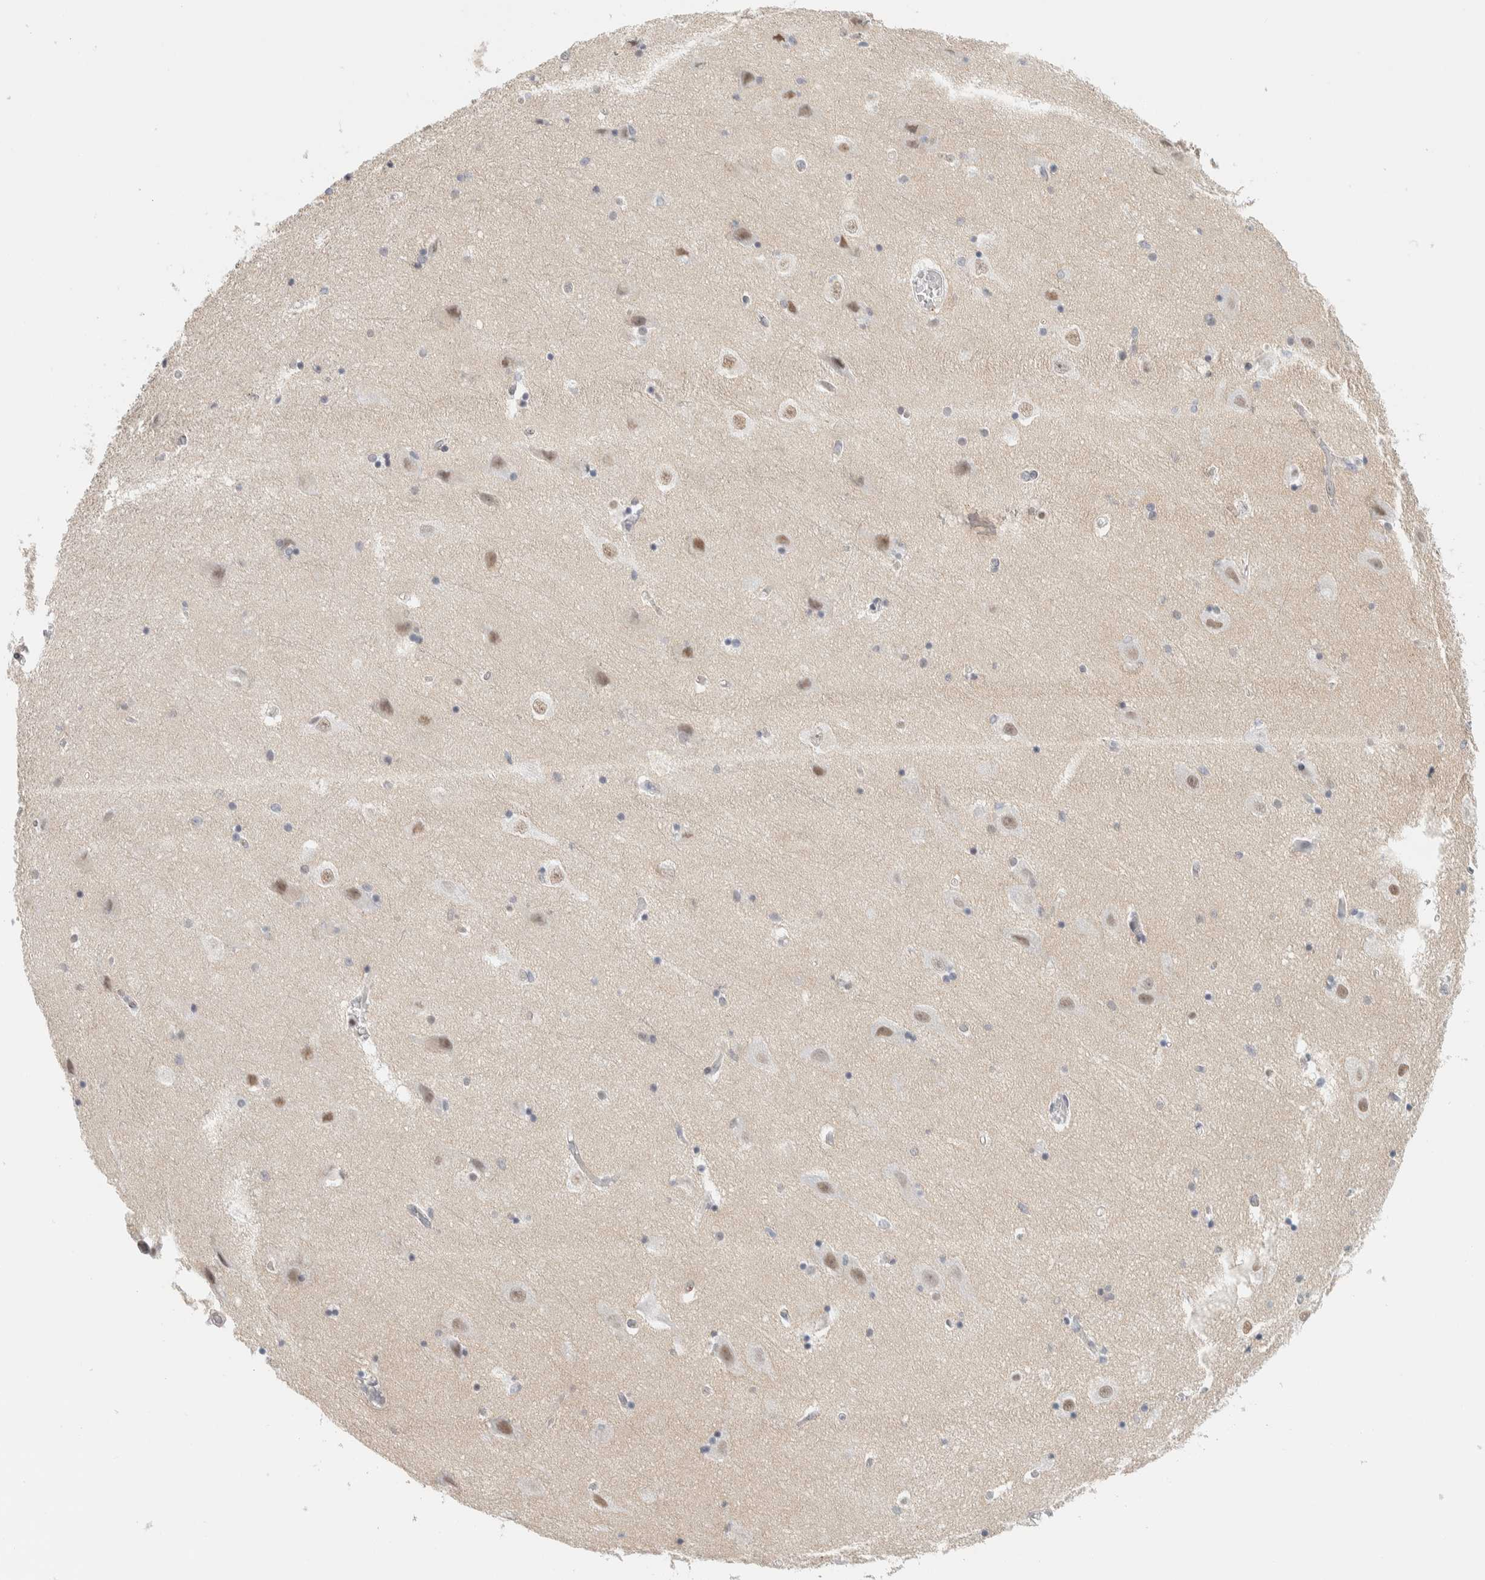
{"staining": {"intensity": "moderate", "quantity": "<25%", "location": "nuclear"}, "tissue": "hippocampus", "cell_type": "Glial cells", "image_type": "normal", "snomed": [{"axis": "morphology", "description": "Normal tissue, NOS"}, {"axis": "topography", "description": "Hippocampus"}], "caption": "Protein analysis of normal hippocampus reveals moderate nuclear expression in approximately <25% of glial cells. The protein of interest is stained brown, and the nuclei are stained in blue (DAB IHC with brightfield microscopy, high magnification).", "gene": "CDH17", "patient": {"sex": "female", "age": 54}}